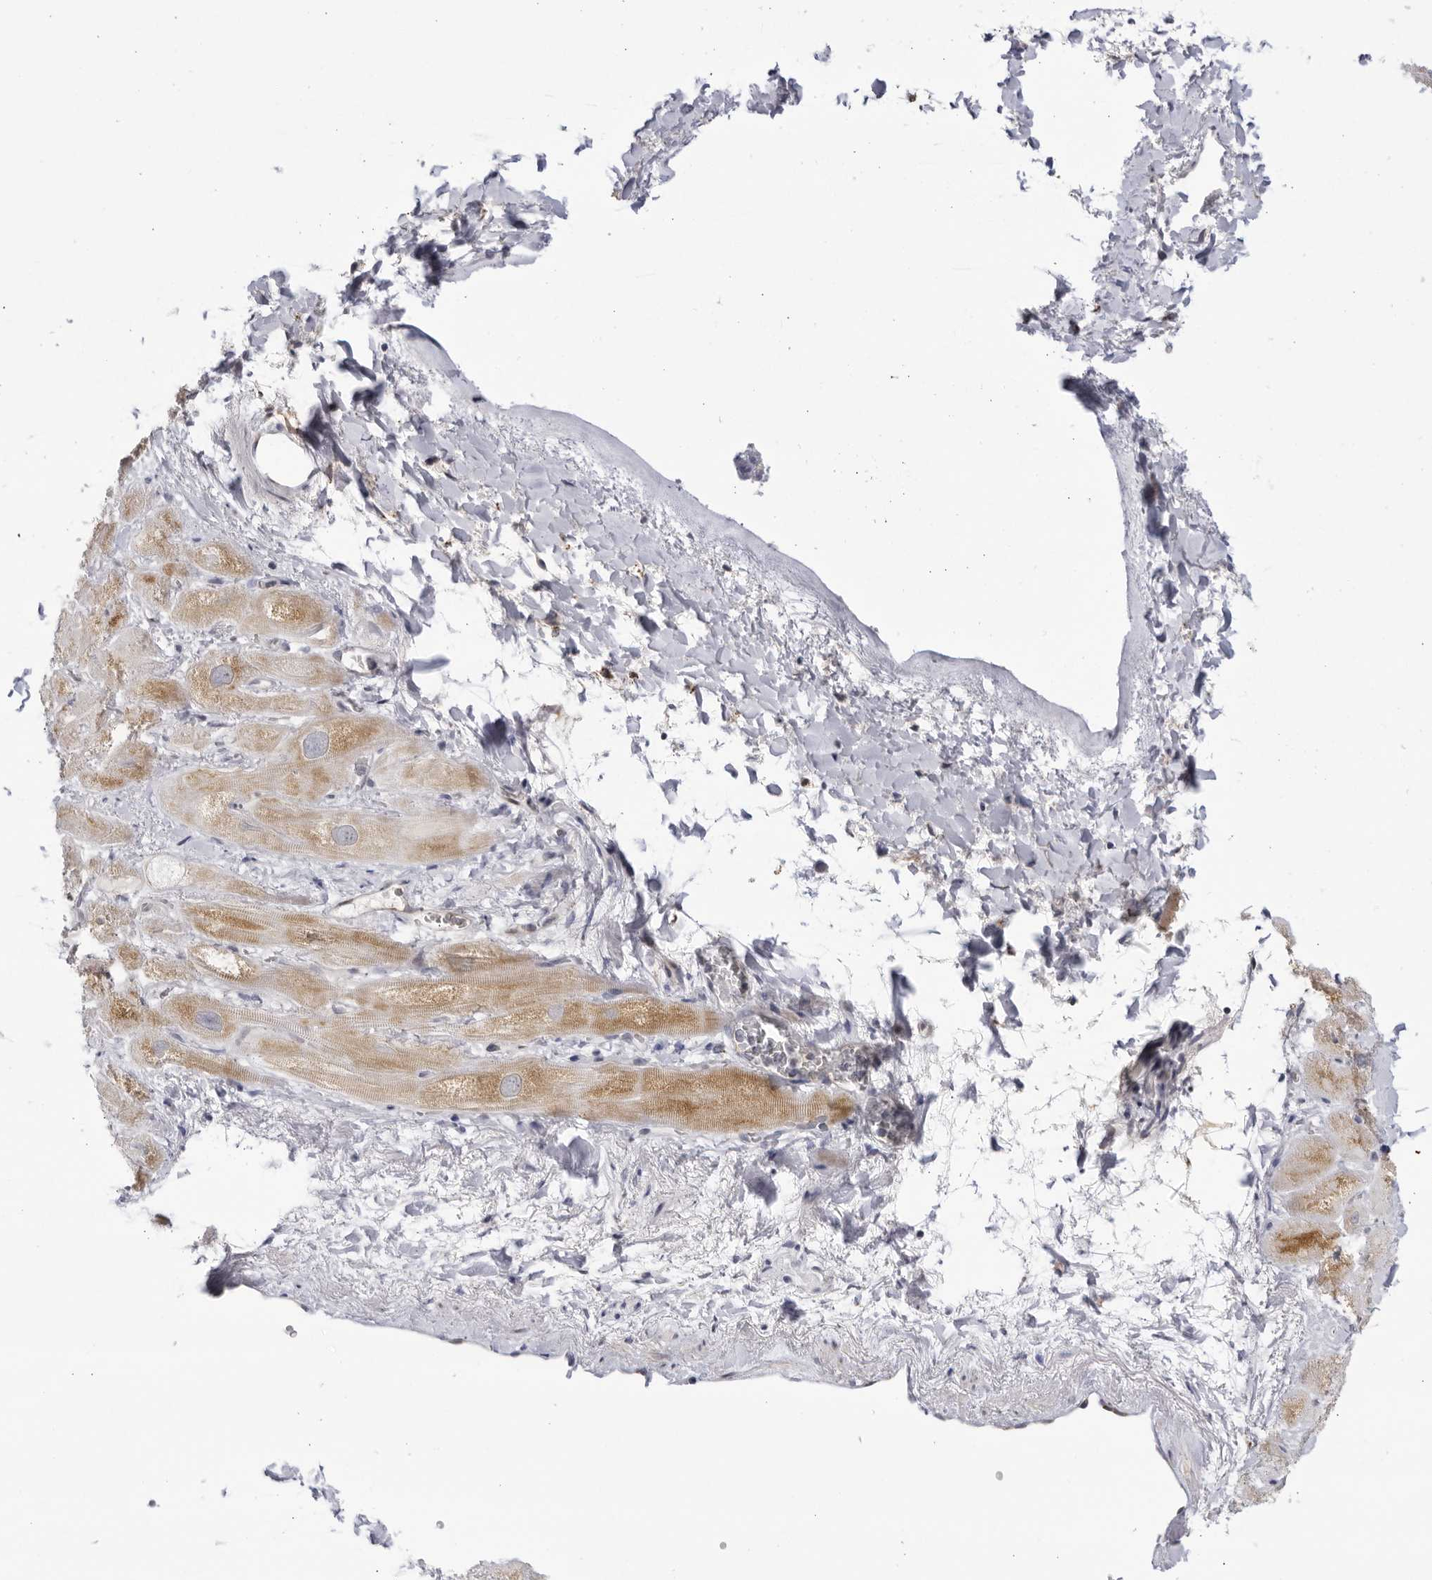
{"staining": {"intensity": "moderate", "quantity": "25%-75%", "location": "cytoplasmic/membranous"}, "tissue": "heart muscle", "cell_type": "Cardiomyocytes", "image_type": "normal", "snomed": [{"axis": "morphology", "description": "Normal tissue, NOS"}, {"axis": "topography", "description": "Heart"}], "caption": "Moderate cytoplasmic/membranous staining is appreciated in approximately 25%-75% of cardiomyocytes in normal heart muscle. (DAB IHC with brightfield microscopy, high magnification).", "gene": "CNBD1", "patient": {"sex": "male", "age": 49}}